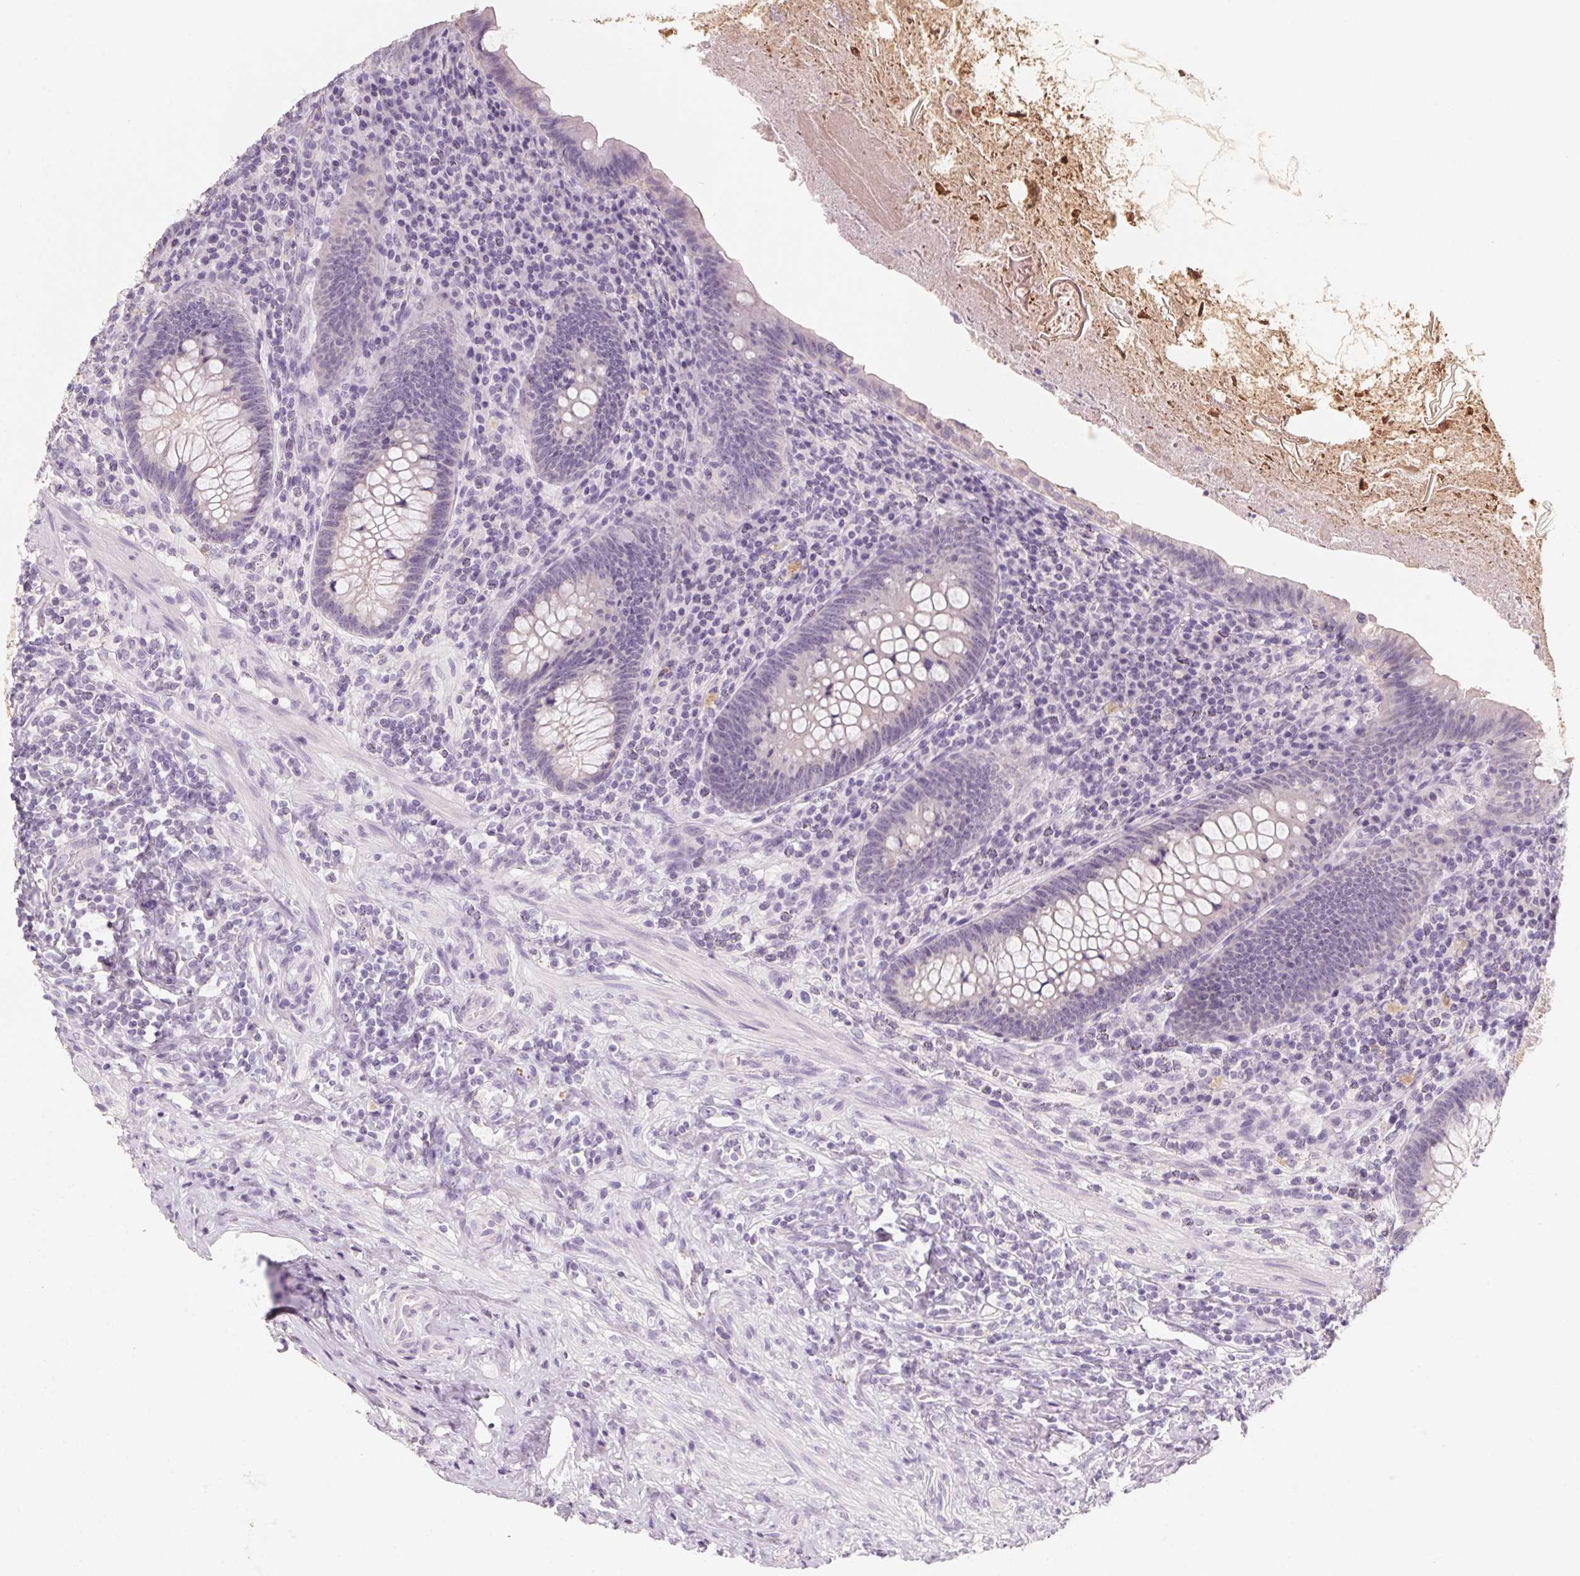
{"staining": {"intensity": "negative", "quantity": "none", "location": "none"}, "tissue": "appendix", "cell_type": "Glandular cells", "image_type": "normal", "snomed": [{"axis": "morphology", "description": "Normal tissue, NOS"}, {"axis": "topography", "description": "Appendix"}], "caption": "A photomicrograph of human appendix is negative for staining in glandular cells. (DAB (3,3'-diaminobenzidine) immunohistochemistry (IHC) visualized using brightfield microscopy, high magnification).", "gene": "CAPZA3", "patient": {"sex": "male", "age": 47}}